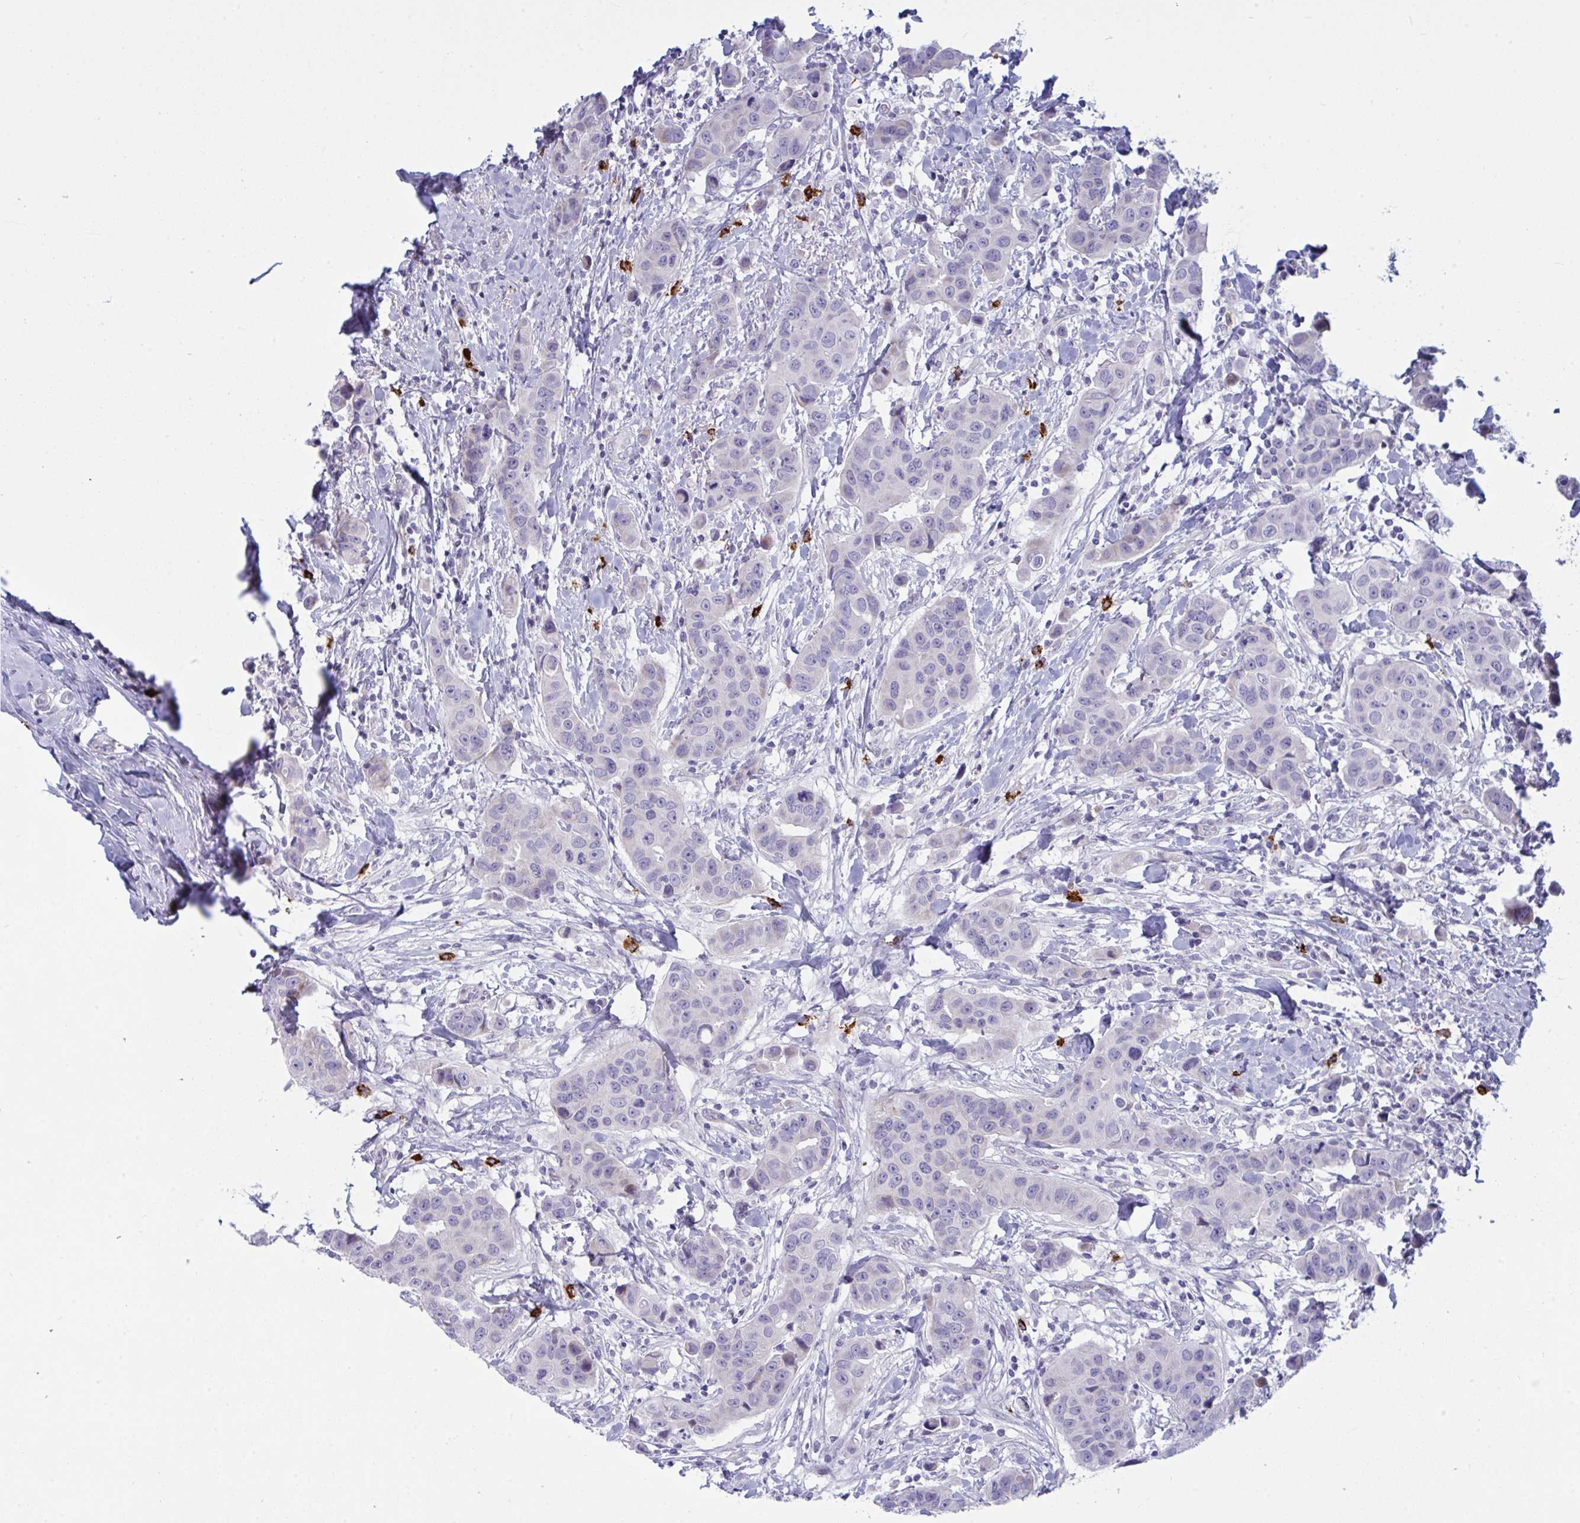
{"staining": {"intensity": "negative", "quantity": "none", "location": "none"}, "tissue": "breast cancer", "cell_type": "Tumor cells", "image_type": "cancer", "snomed": [{"axis": "morphology", "description": "Duct carcinoma"}, {"axis": "topography", "description": "Breast"}], "caption": "The immunohistochemistry photomicrograph has no significant positivity in tumor cells of invasive ductal carcinoma (breast) tissue.", "gene": "ZNF684", "patient": {"sex": "female", "age": 24}}